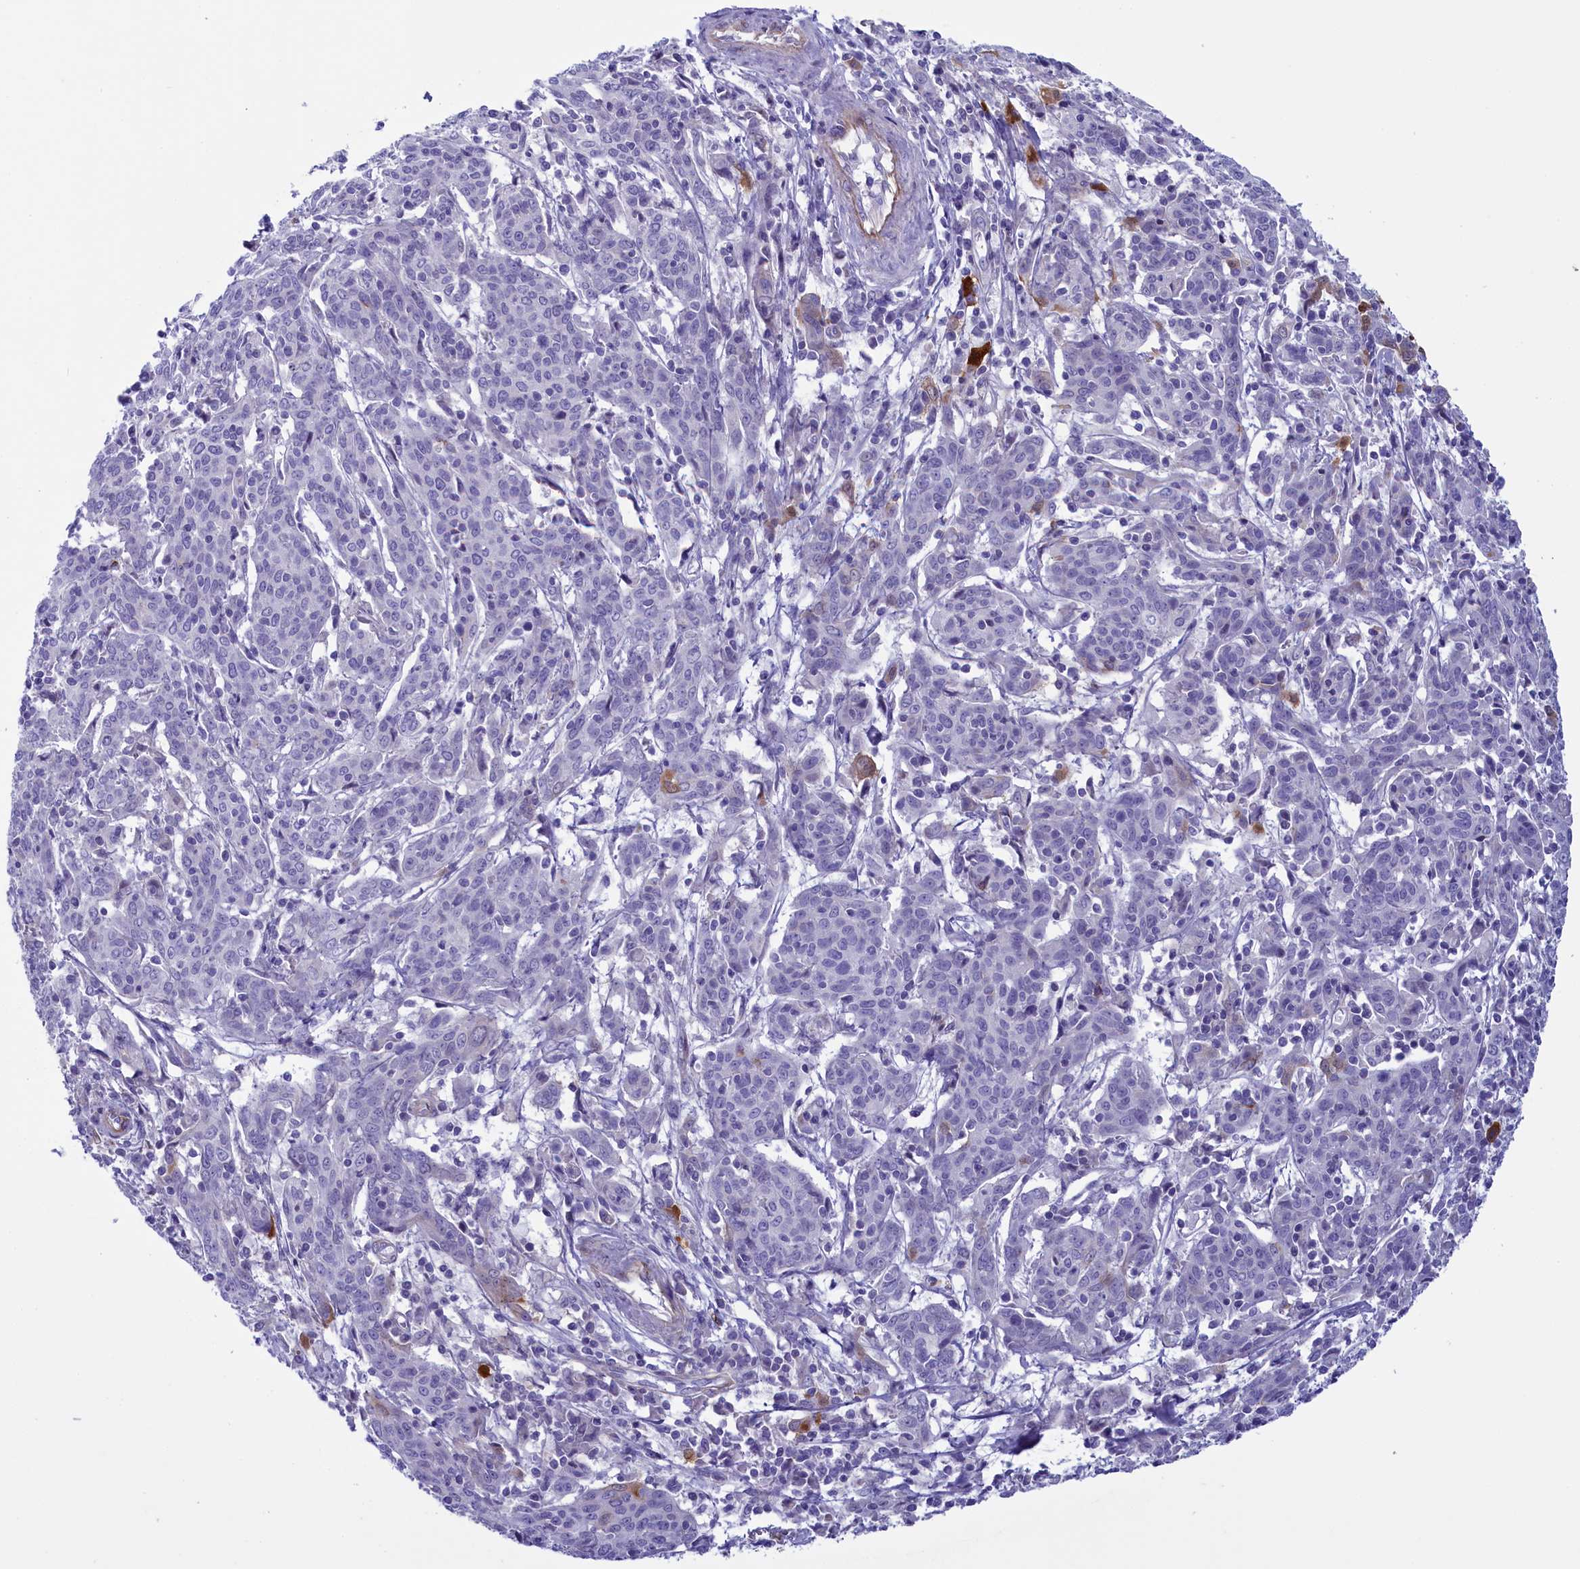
{"staining": {"intensity": "negative", "quantity": "none", "location": "none"}, "tissue": "cervical cancer", "cell_type": "Tumor cells", "image_type": "cancer", "snomed": [{"axis": "morphology", "description": "Squamous cell carcinoma, NOS"}, {"axis": "topography", "description": "Cervix"}], "caption": "Human cervical squamous cell carcinoma stained for a protein using IHC exhibits no positivity in tumor cells.", "gene": "LOXL1", "patient": {"sex": "female", "age": 67}}